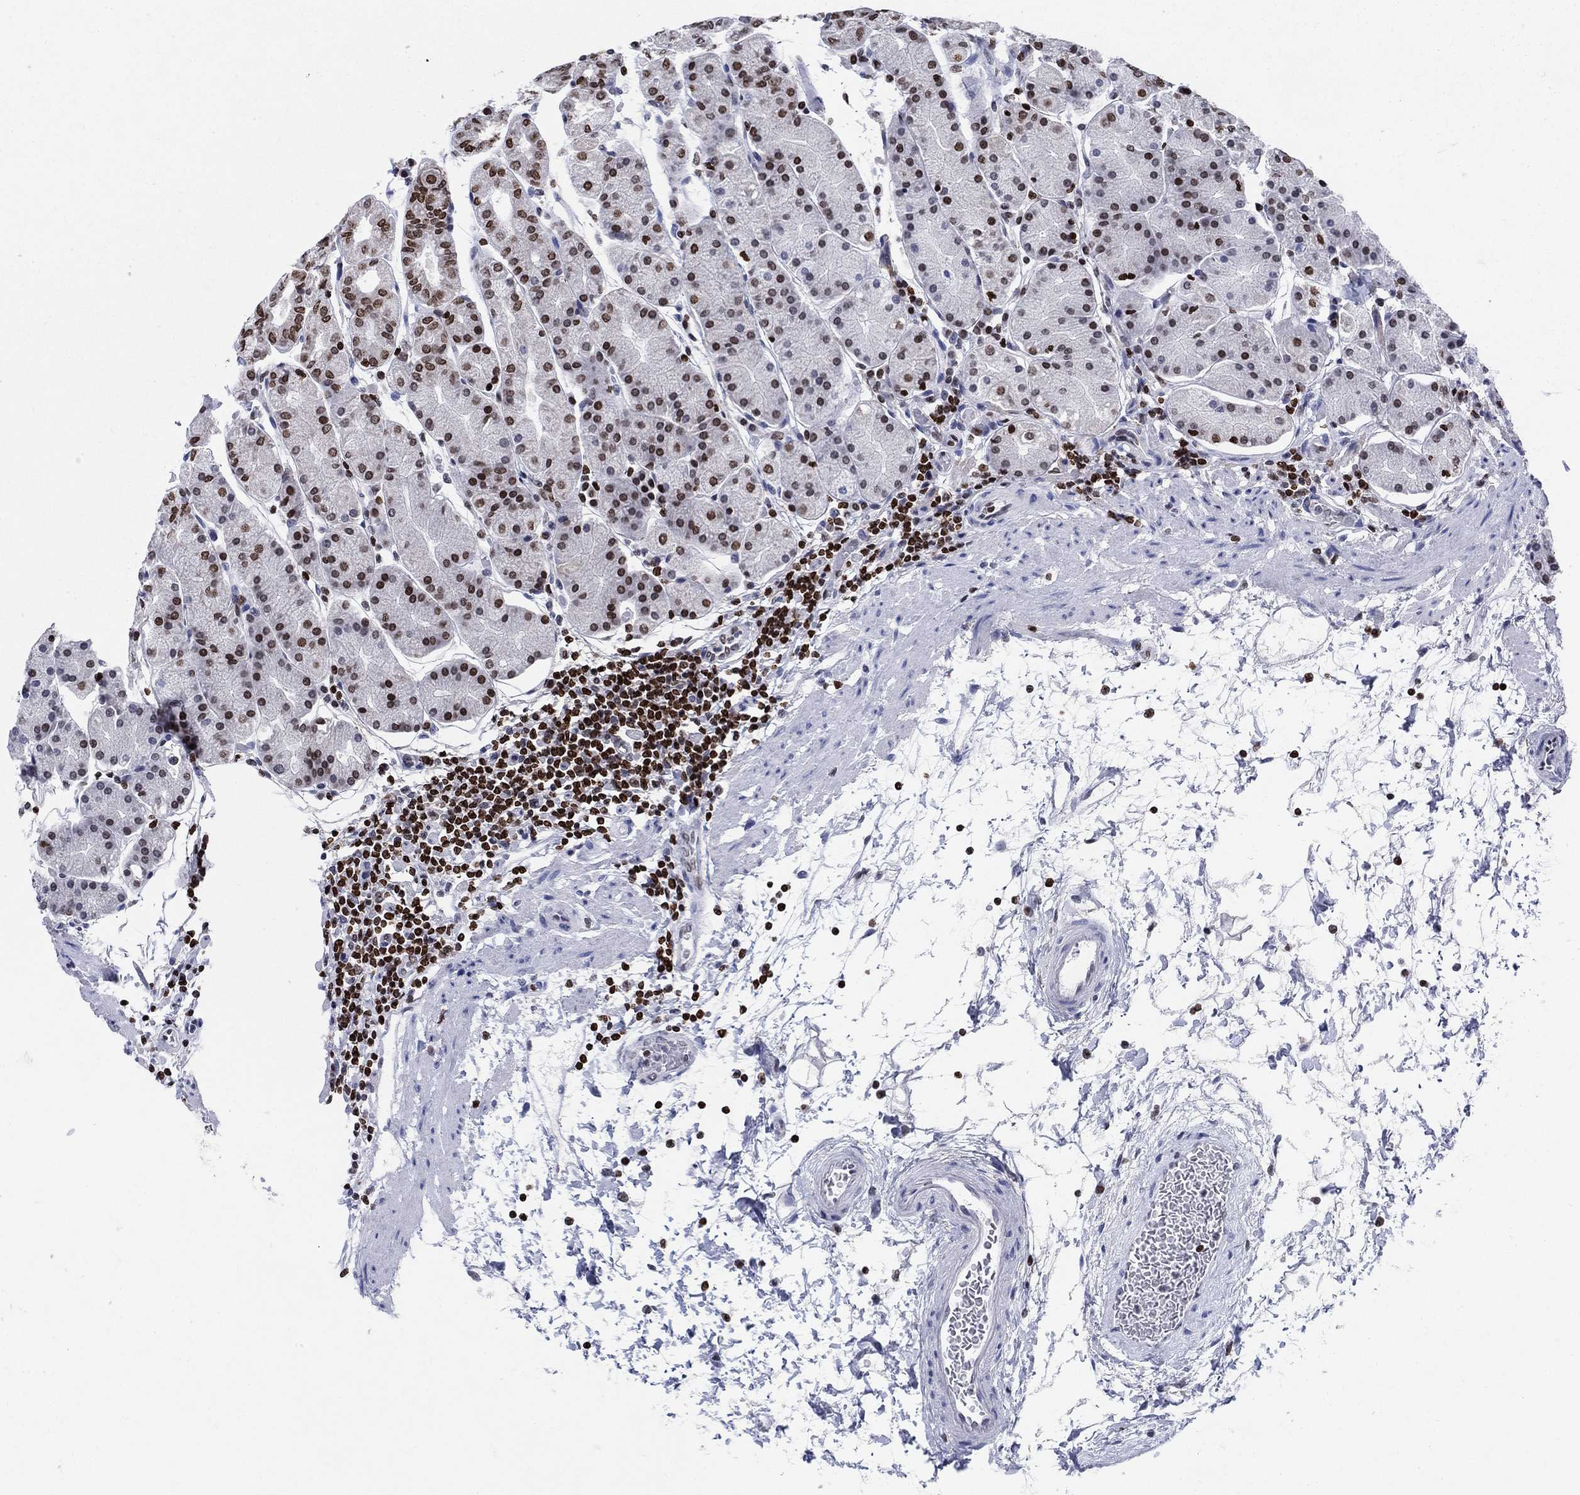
{"staining": {"intensity": "strong", "quantity": "25%-75%", "location": "nuclear"}, "tissue": "stomach", "cell_type": "Glandular cells", "image_type": "normal", "snomed": [{"axis": "morphology", "description": "Normal tissue, NOS"}, {"axis": "topography", "description": "Stomach"}], "caption": "Protein staining of unremarkable stomach exhibits strong nuclear positivity in about 25%-75% of glandular cells.", "gene": "HMGA1", "patient": {"sex": "male", "age": 54}}